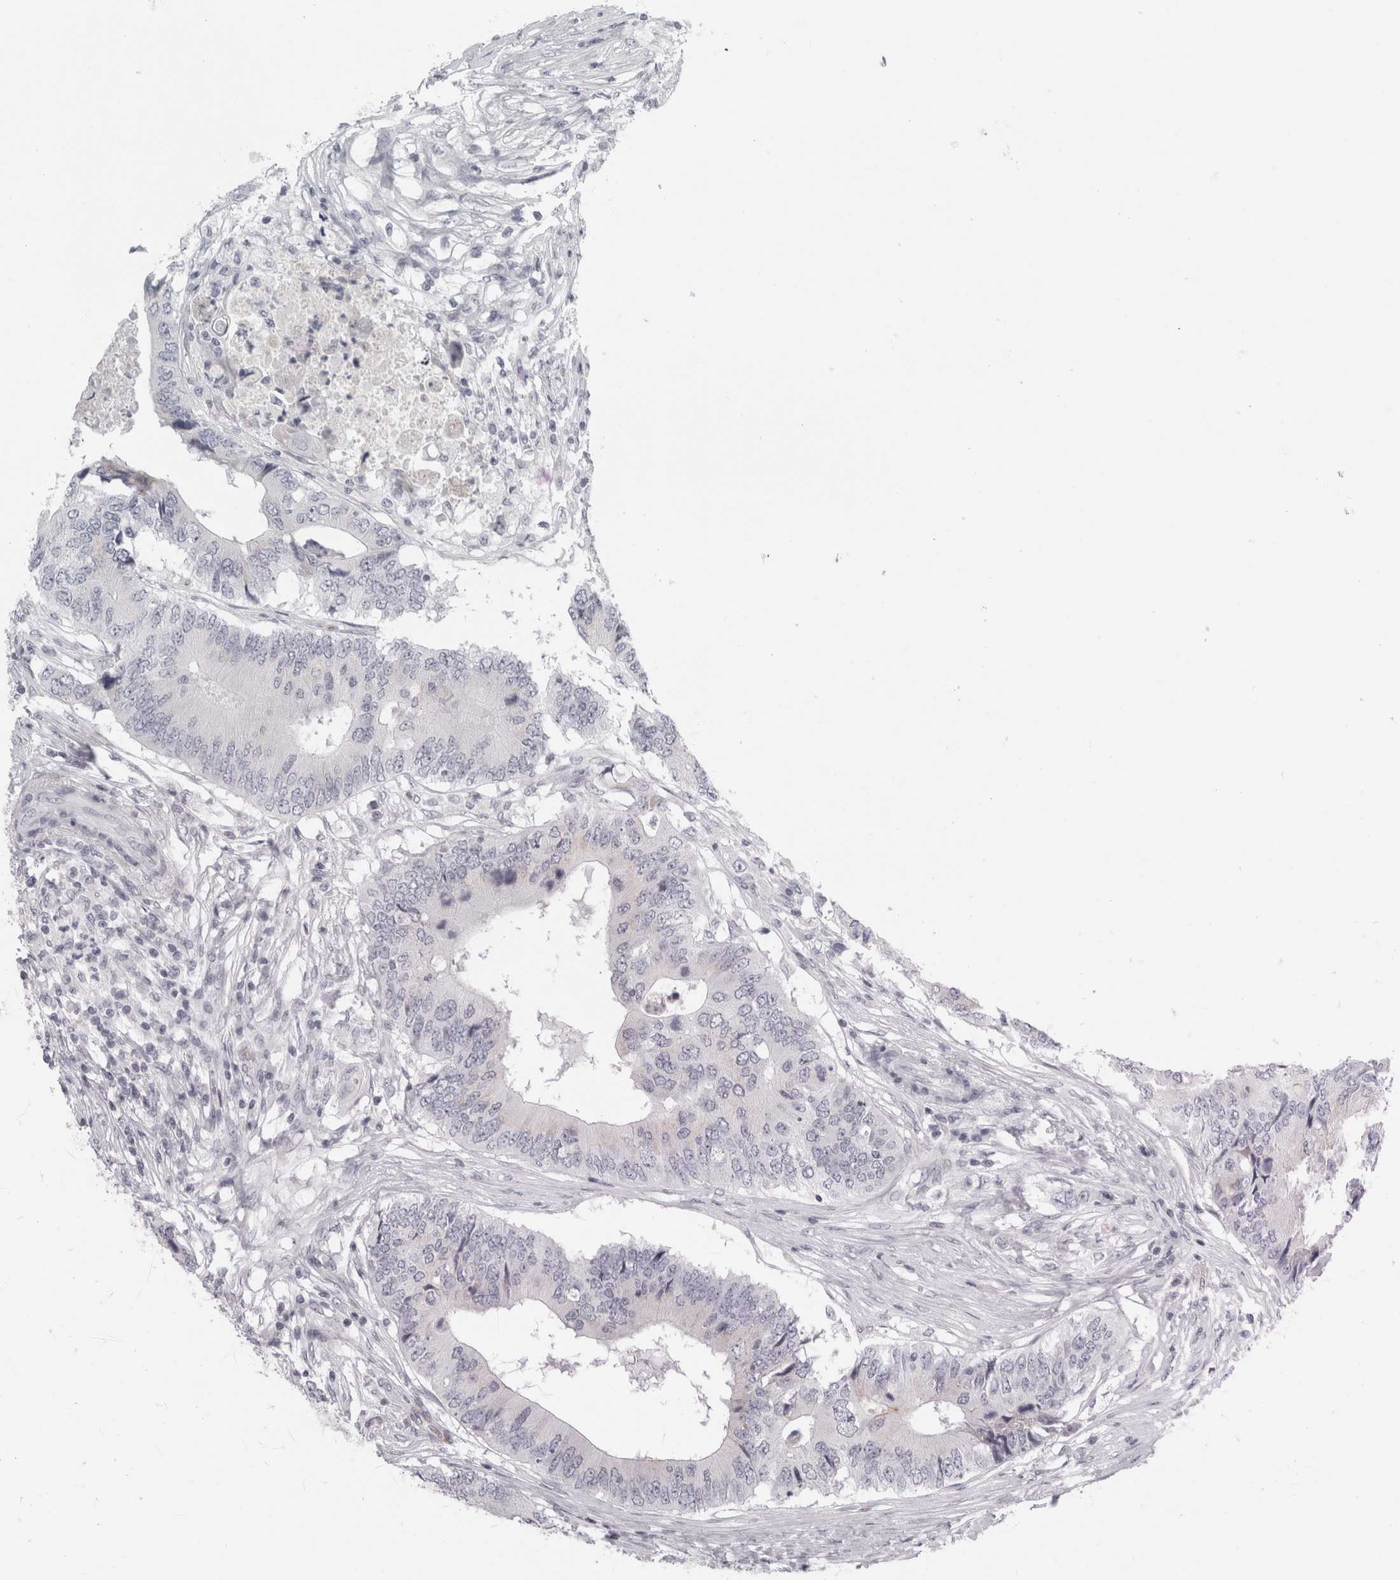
{"staining": {"intensity": "negative", "quantity": "none", "location": "none"}, "tissue": "colorectal cancer", "cell_type": "Tumor cells", "image_type": "cancer", "snomed": [{"axis": "morphology", "description": "Adenocarcinoma, NOS"}, {"axis": "topography", "description": "Colon"}], "caption": "There is no significant staining in tumor cells of colorectal adenocarcinoma.", "gene": "CPE", "patient": {"sex": "male", "age": 71}}